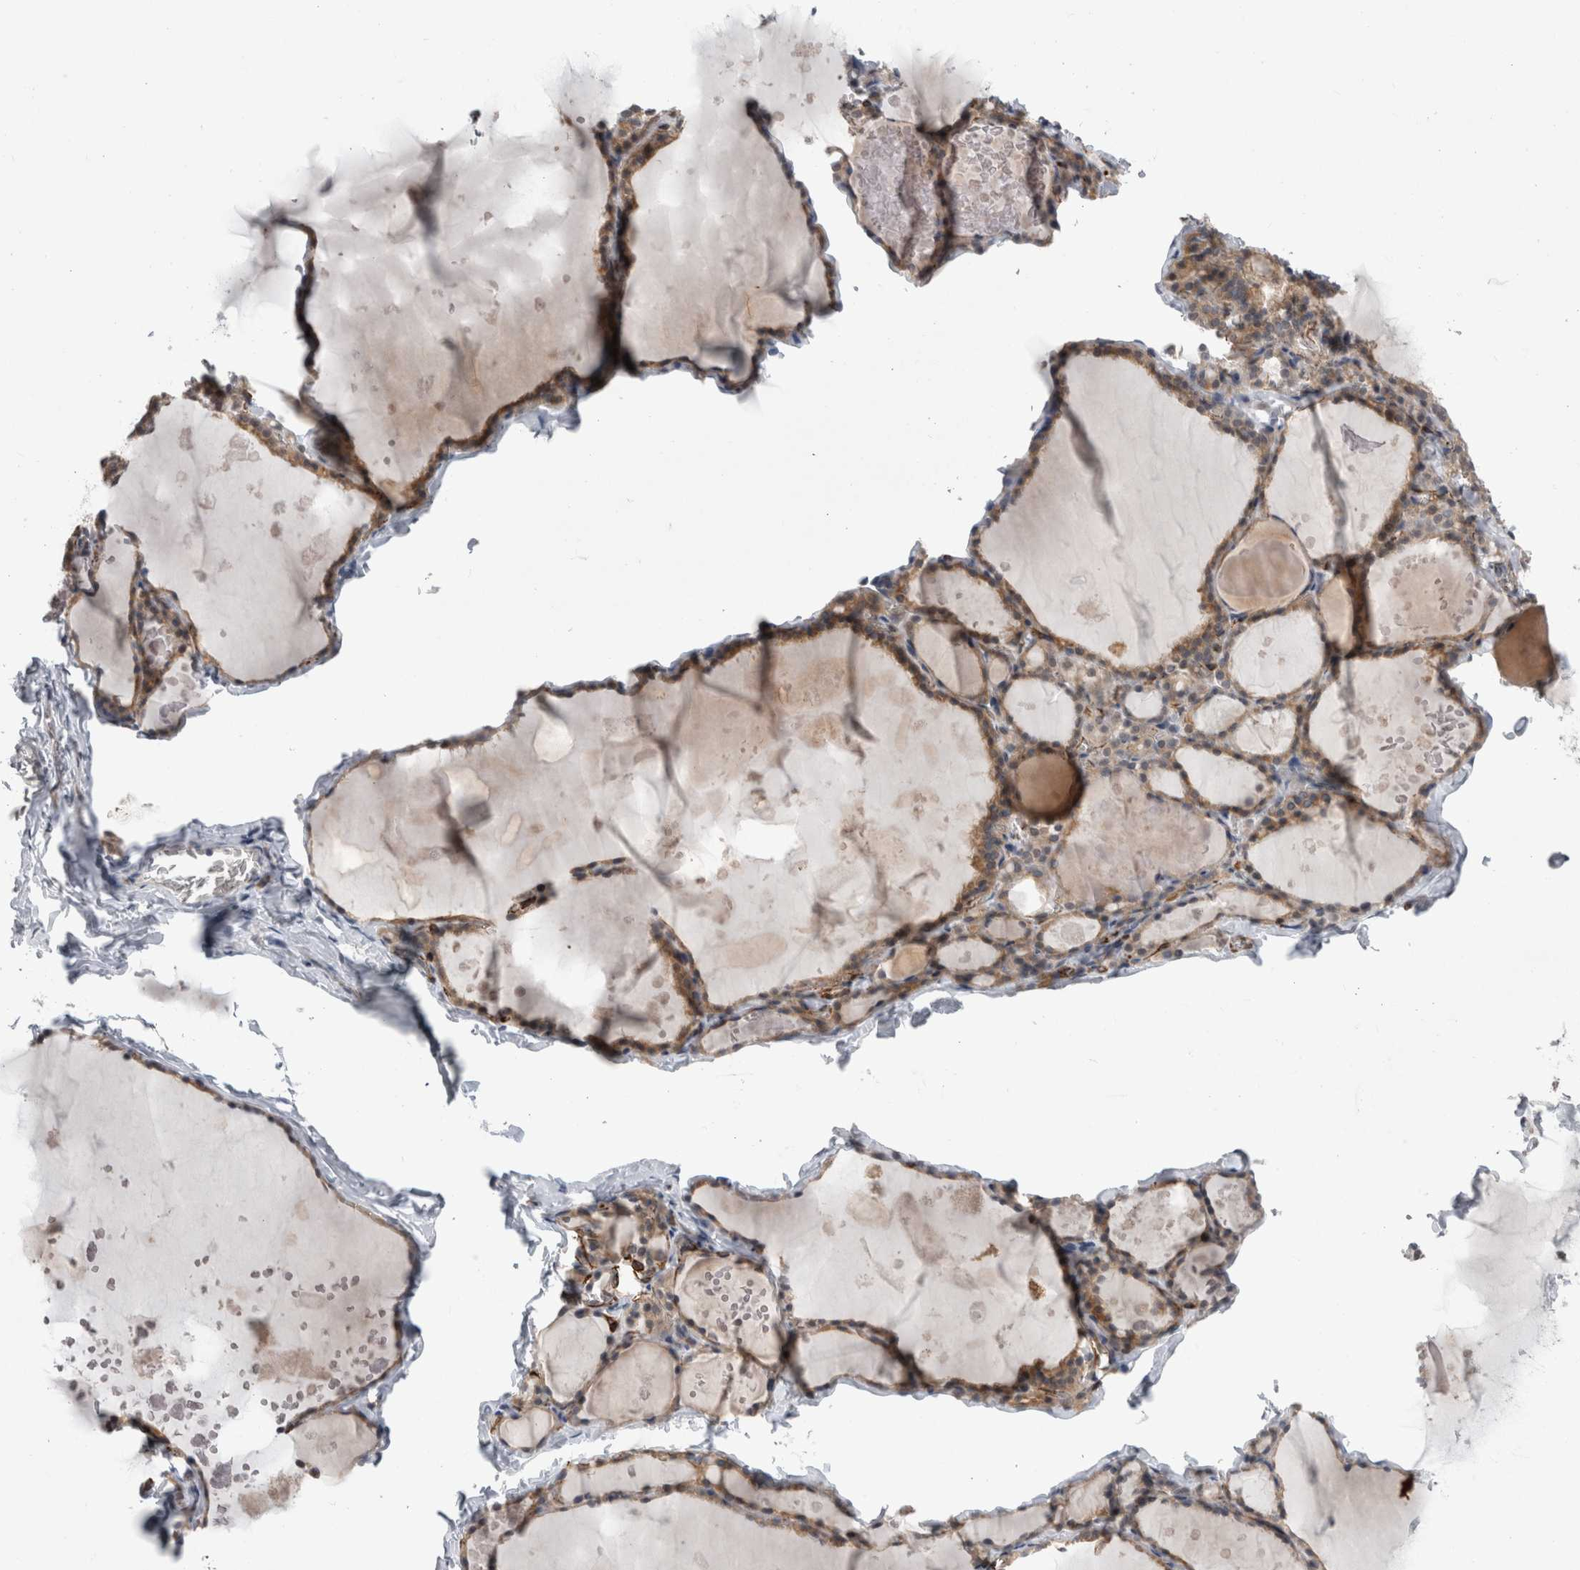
{"staining": {"intensity": "moderate", "quantity": ">75%", "location": "cytoplasmic/membranous"}, "tissue": "thyroid gland", "cell_type": "Glandular cells", "image_type": "normal", "snomed": [{"axis": "morphology", "description": "Normal tissue, NOS"}, {"axis": "topography", "description": "Thyroid gland"}], "caption": "Immunohistochemical staining of benign thyroid gland reveals >75% levels of moderate cytoplasmic/membranous protein positivity in approximately >75% of glandular cells.", "gene": "FAM83H", "patient": {"sex": "male", "age": 56}}